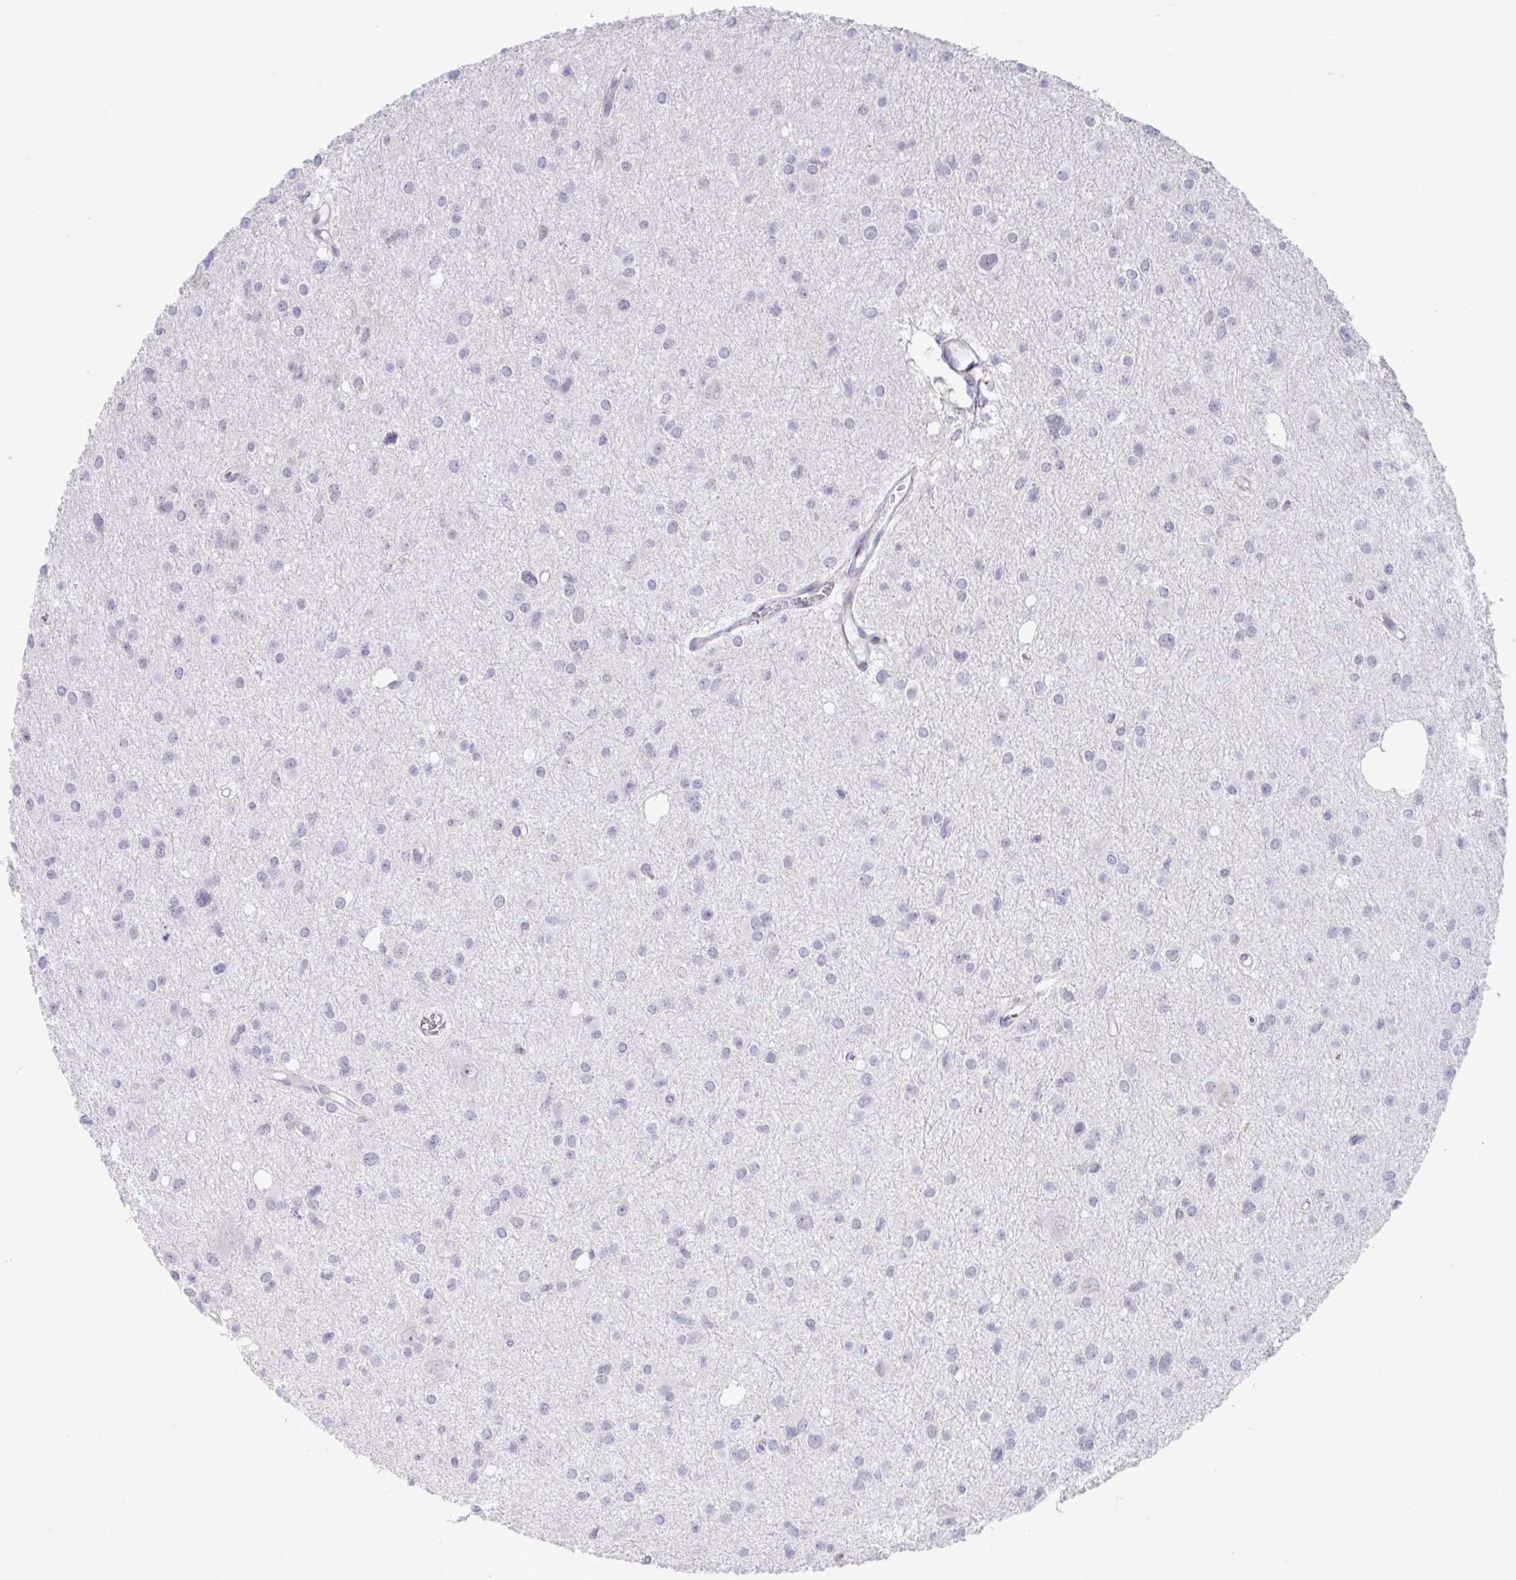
{"staining": {"intensity": "negative", "quantity": "none", "location": "none"}, "tissue": "glioma", "cell_type": "Tumor cells", "image_type": "cancer", "snomed": [{"axis": "morphology", "description": "Glioma, malignant, High grade"}, {"axis": "topography", "description": "Brain"}], "caption": "There is no significant staining in tumor cells of glioma. (Brightfield microscopy of DAB (3,3'-diaminobenzidine) IHC at high magnification).", "gene": "WDR72", "patient": {"sex": "male", "age": 23}}